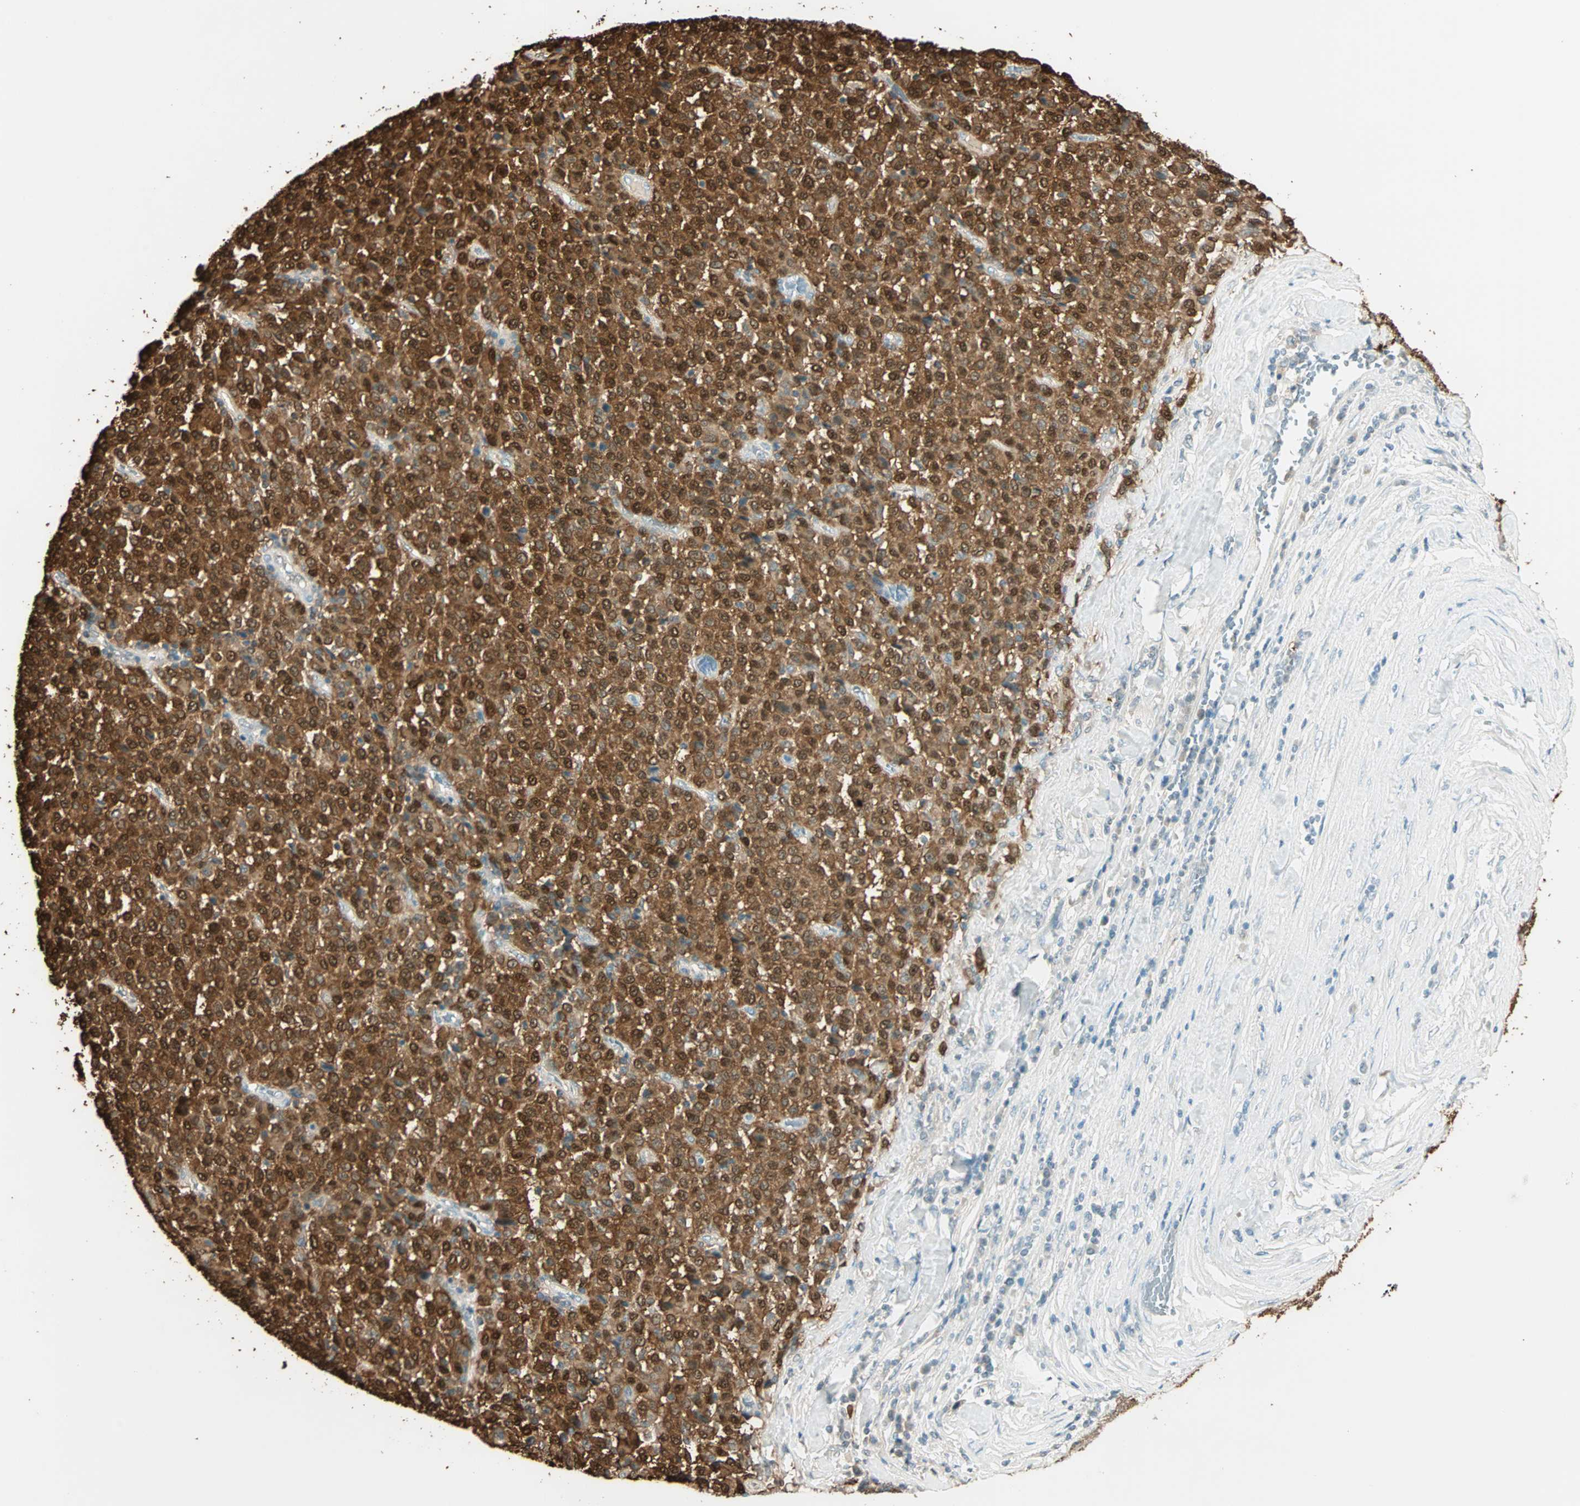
{"staining": {"intensity": "strong", "quantity": ">75%", "location": "cytoplasmic/membranous,nuclear"}, "tissue": "melanoma", "cell_type": "Tumor cells", "image_type": "cancer", "snomed": [{"axis": "morphology", "description": "Malignant melanoma, Metastatic site"}, {"axis": "topography", "description": "Pancreas"}], "caption": "Approximately >75% of tumor cells in malignant melanoma (metastatic site) exhibit strong cytoplasmic/membranous and nuclear protein positivity as visualized by brown immunohistochemical staining.", "gene": "S100A1", "patient": {"sex": "female", "age": 30}}